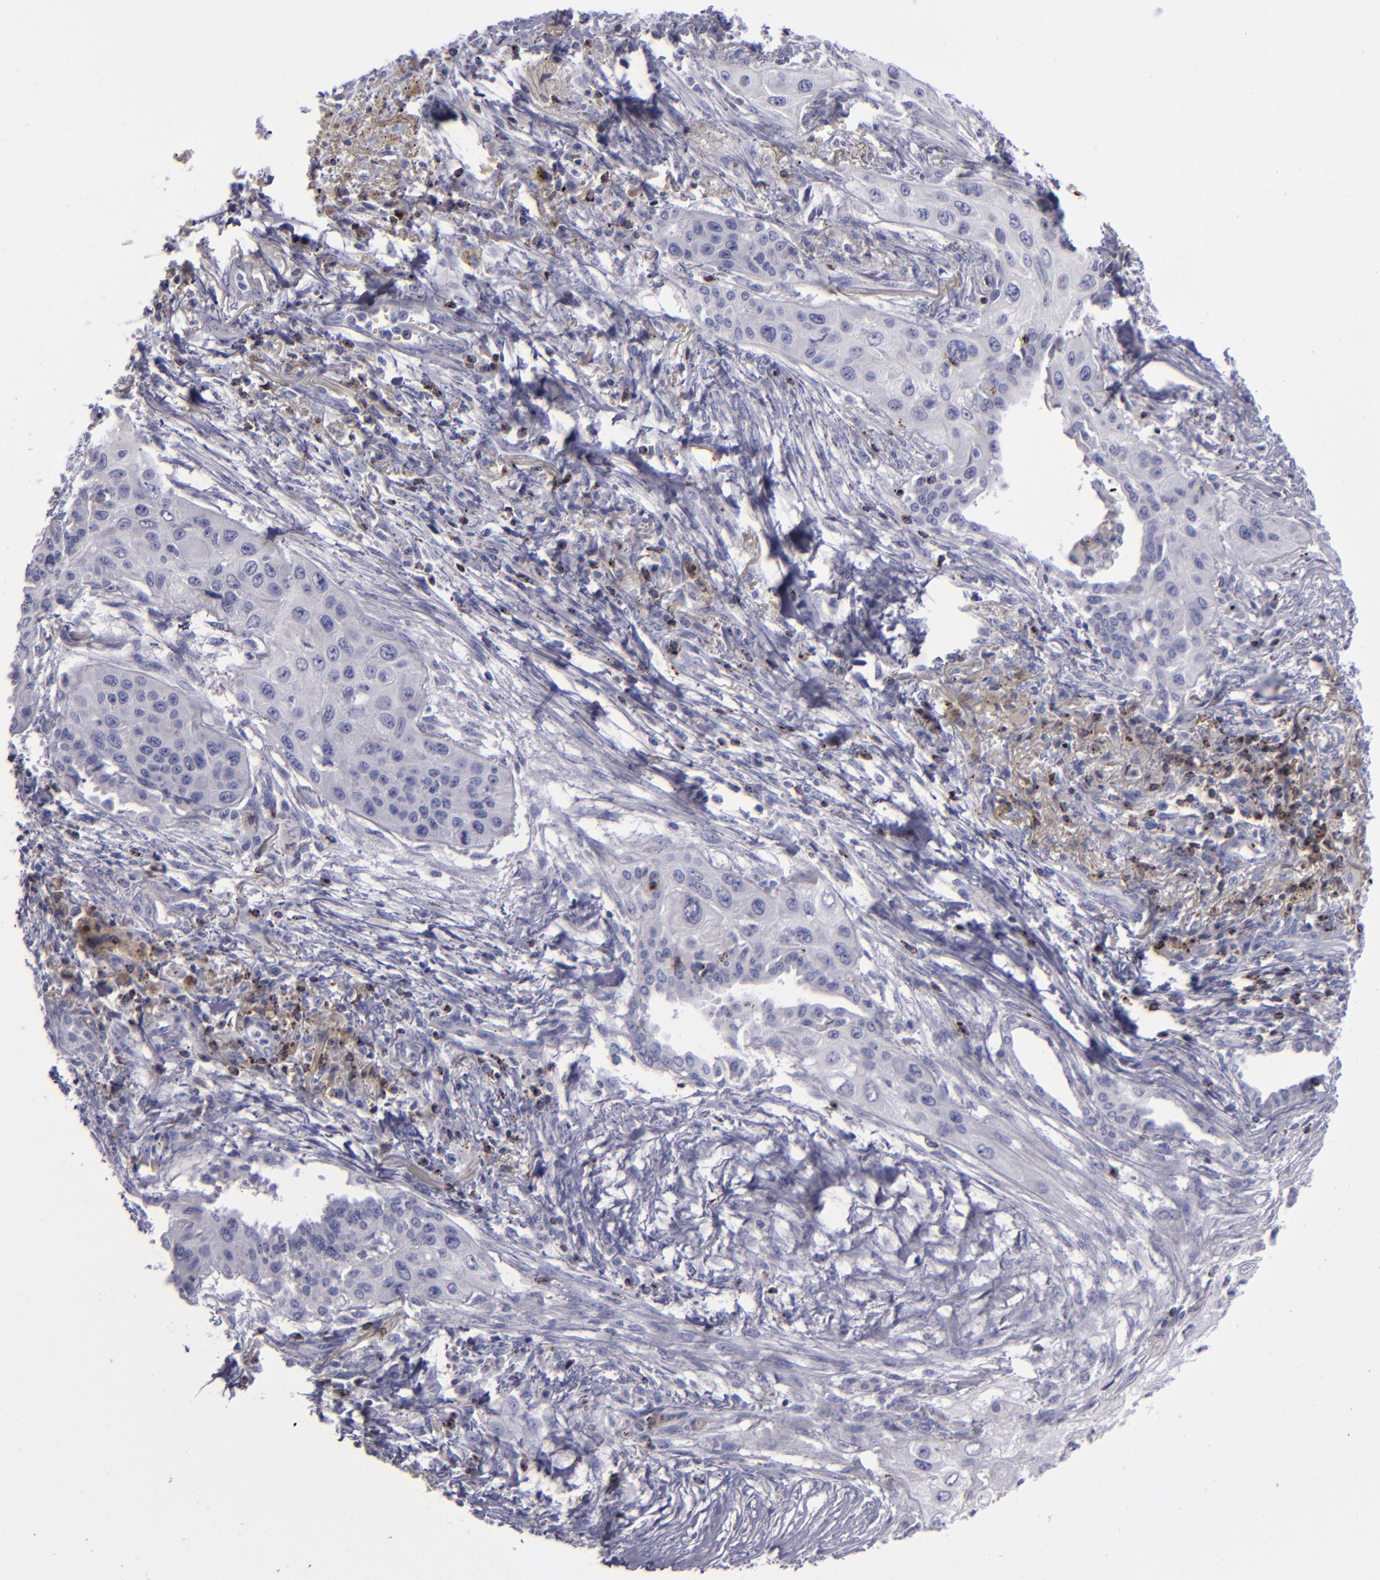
{"staining": {"intensity": "negative", "quantity": "none", "location": "none"}, "tissue": "lung cancer", "cell_type": "Tumor cells", "image_type": "cancer", "snomed": [{"axis": "morphology", "description": "Squamous cell carcinoma, NOS"}, {"axis": "topography", "description": "Lung"}], "caption": "High power microscopy micrograph of an immunohistochemistry (IHC) micrograph of lung cancer (squamous cell carcinoma), revealing no significant staining in tumor cells.", "gene": "CD2", "patient": {"sex": "male", "age": 71}}